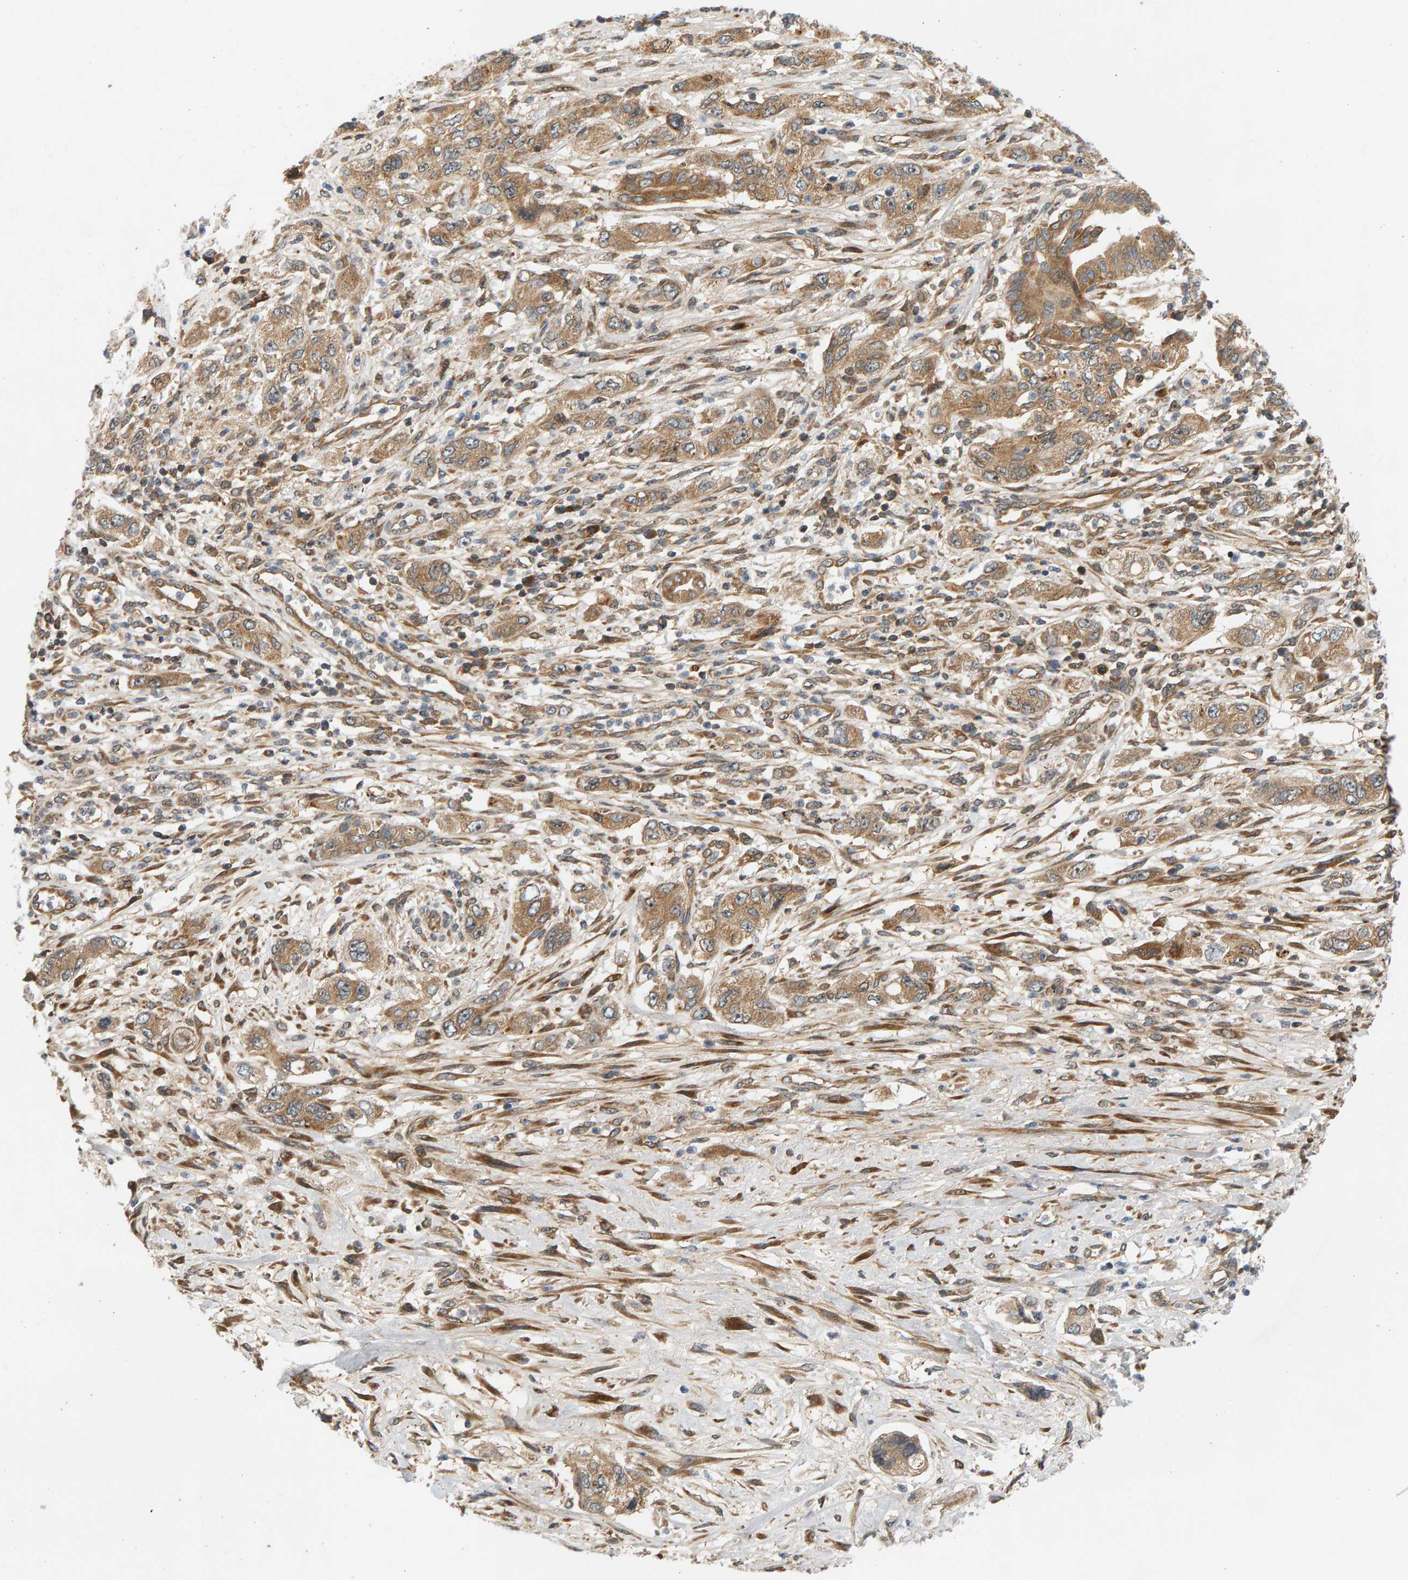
{"staining": {"intensity": "moderate", "quantity": ">75%", "location": "cytoplasmic/membranous"}, "tissue": "pancreatic cancer", "cell_type": "Tumor cells", "image_type": "cancer", "snomed": [{"axis": "morphology", "description": "Adenocarcinoma, NOS"}, {"axis": "topography", "description": "Pancreas"}], "caption": "A medium amount of moderate cytoplasmic/membranous positivity is appreciated in approximately >75% of tumor cells in pancreatic cancer (adenocarcinoma) tissue. (DAB IHC, brown staining for protein, blue staining for nuclei).", "gene": "BAHCC1", "patient": {"sex": "female", "age": 73}}